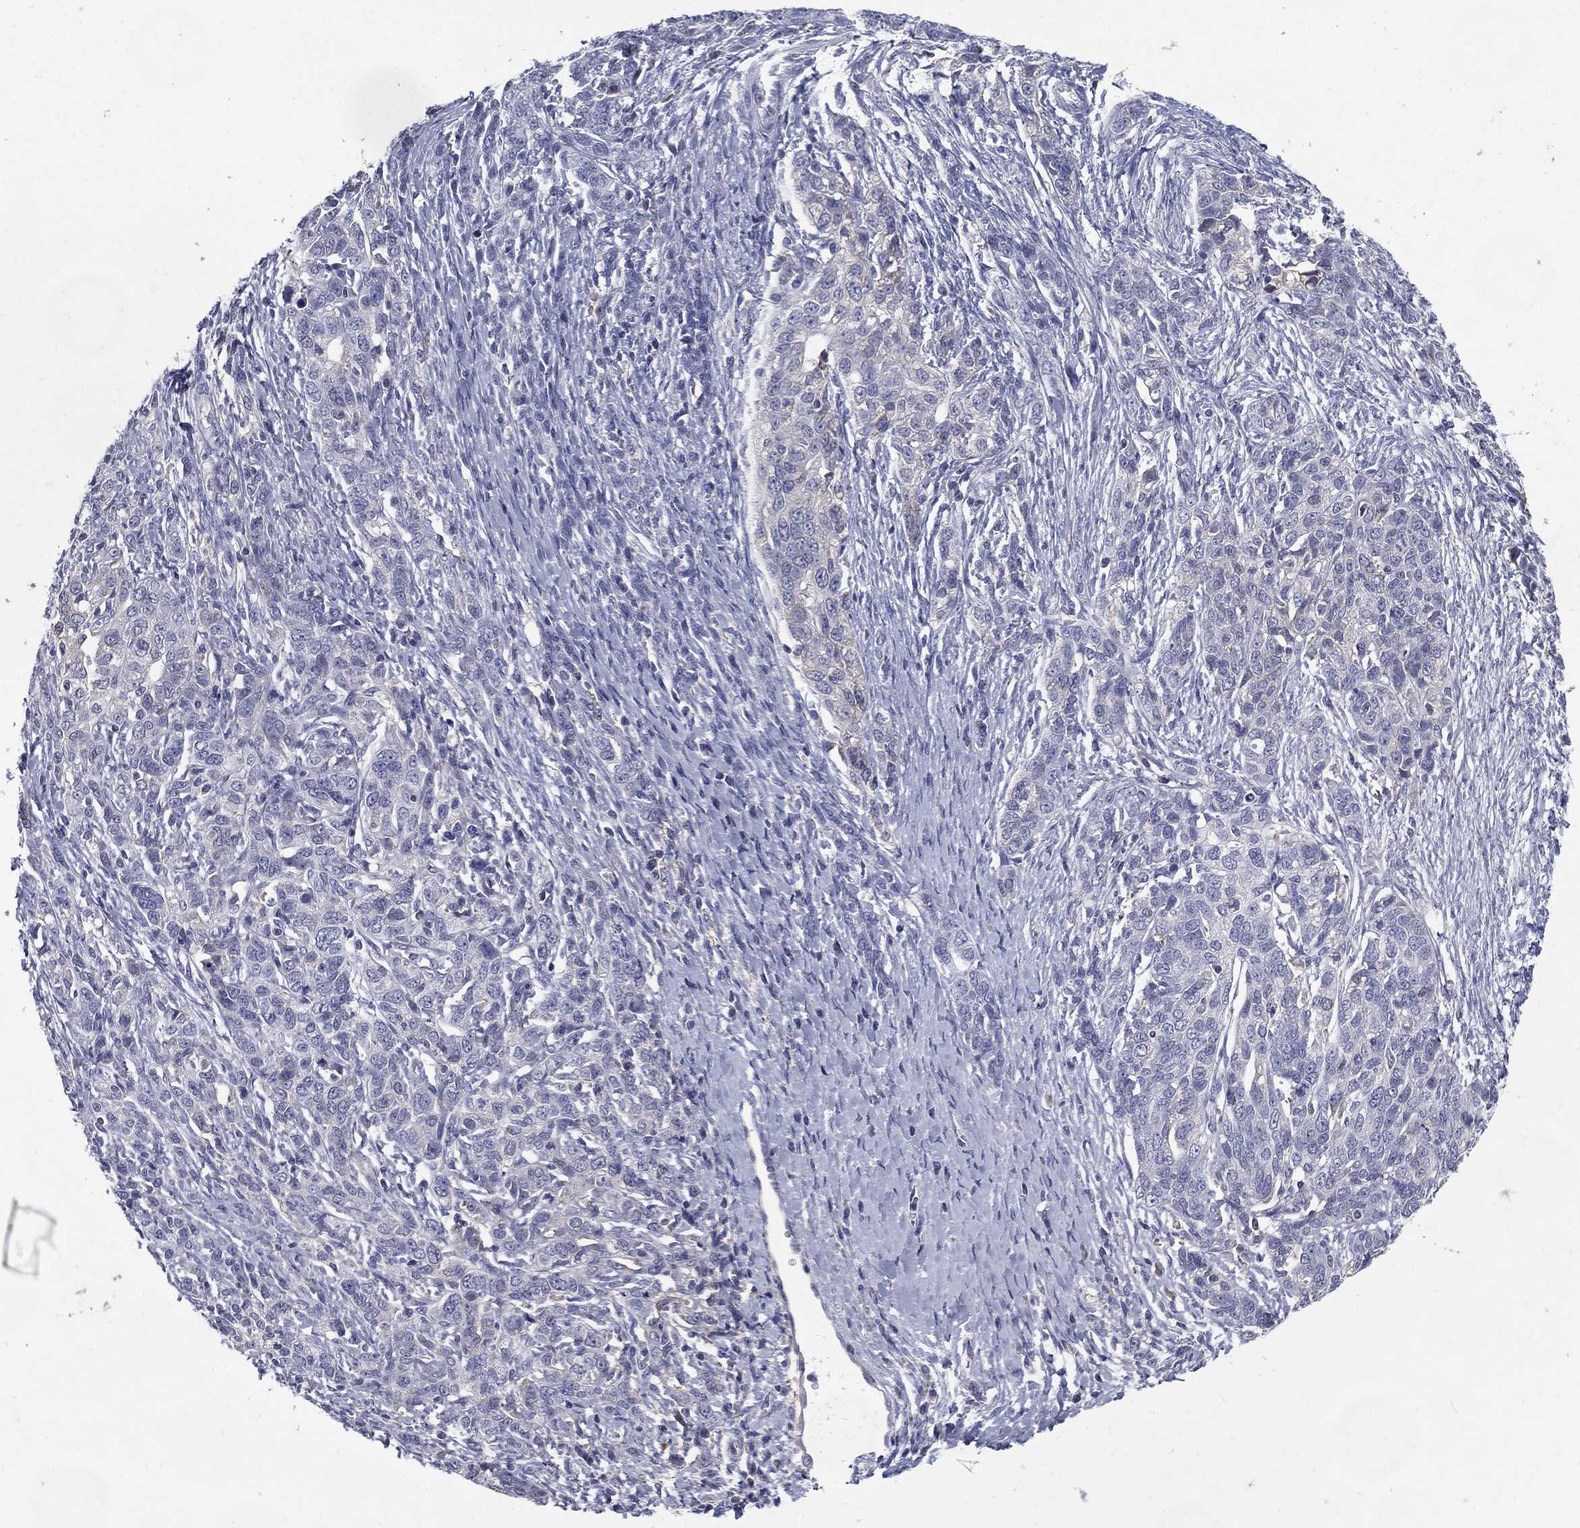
{"staining": {"intensity": "negative", "quantity": "none", "location": "none"}, "tissue": "ovarian cancer", "cell_type": "Tumor cells", "image_type": "cancer", "snomed": [{"axis": "morphology", "description": "Cystadenocarcinoma, serous, NOS"}, {"axis": "topography", "description": "Ovary"}], "caption": "High magnification brightfield microscopy of ovarian cancer stained with DAB (3,3'-diaminobenzidine) (brown) and counterstained with hematoxylin (blue): tumor cells show no significant expression.", "gene": "C19orf18", "patient": {"sex": "female", "age": 71}}